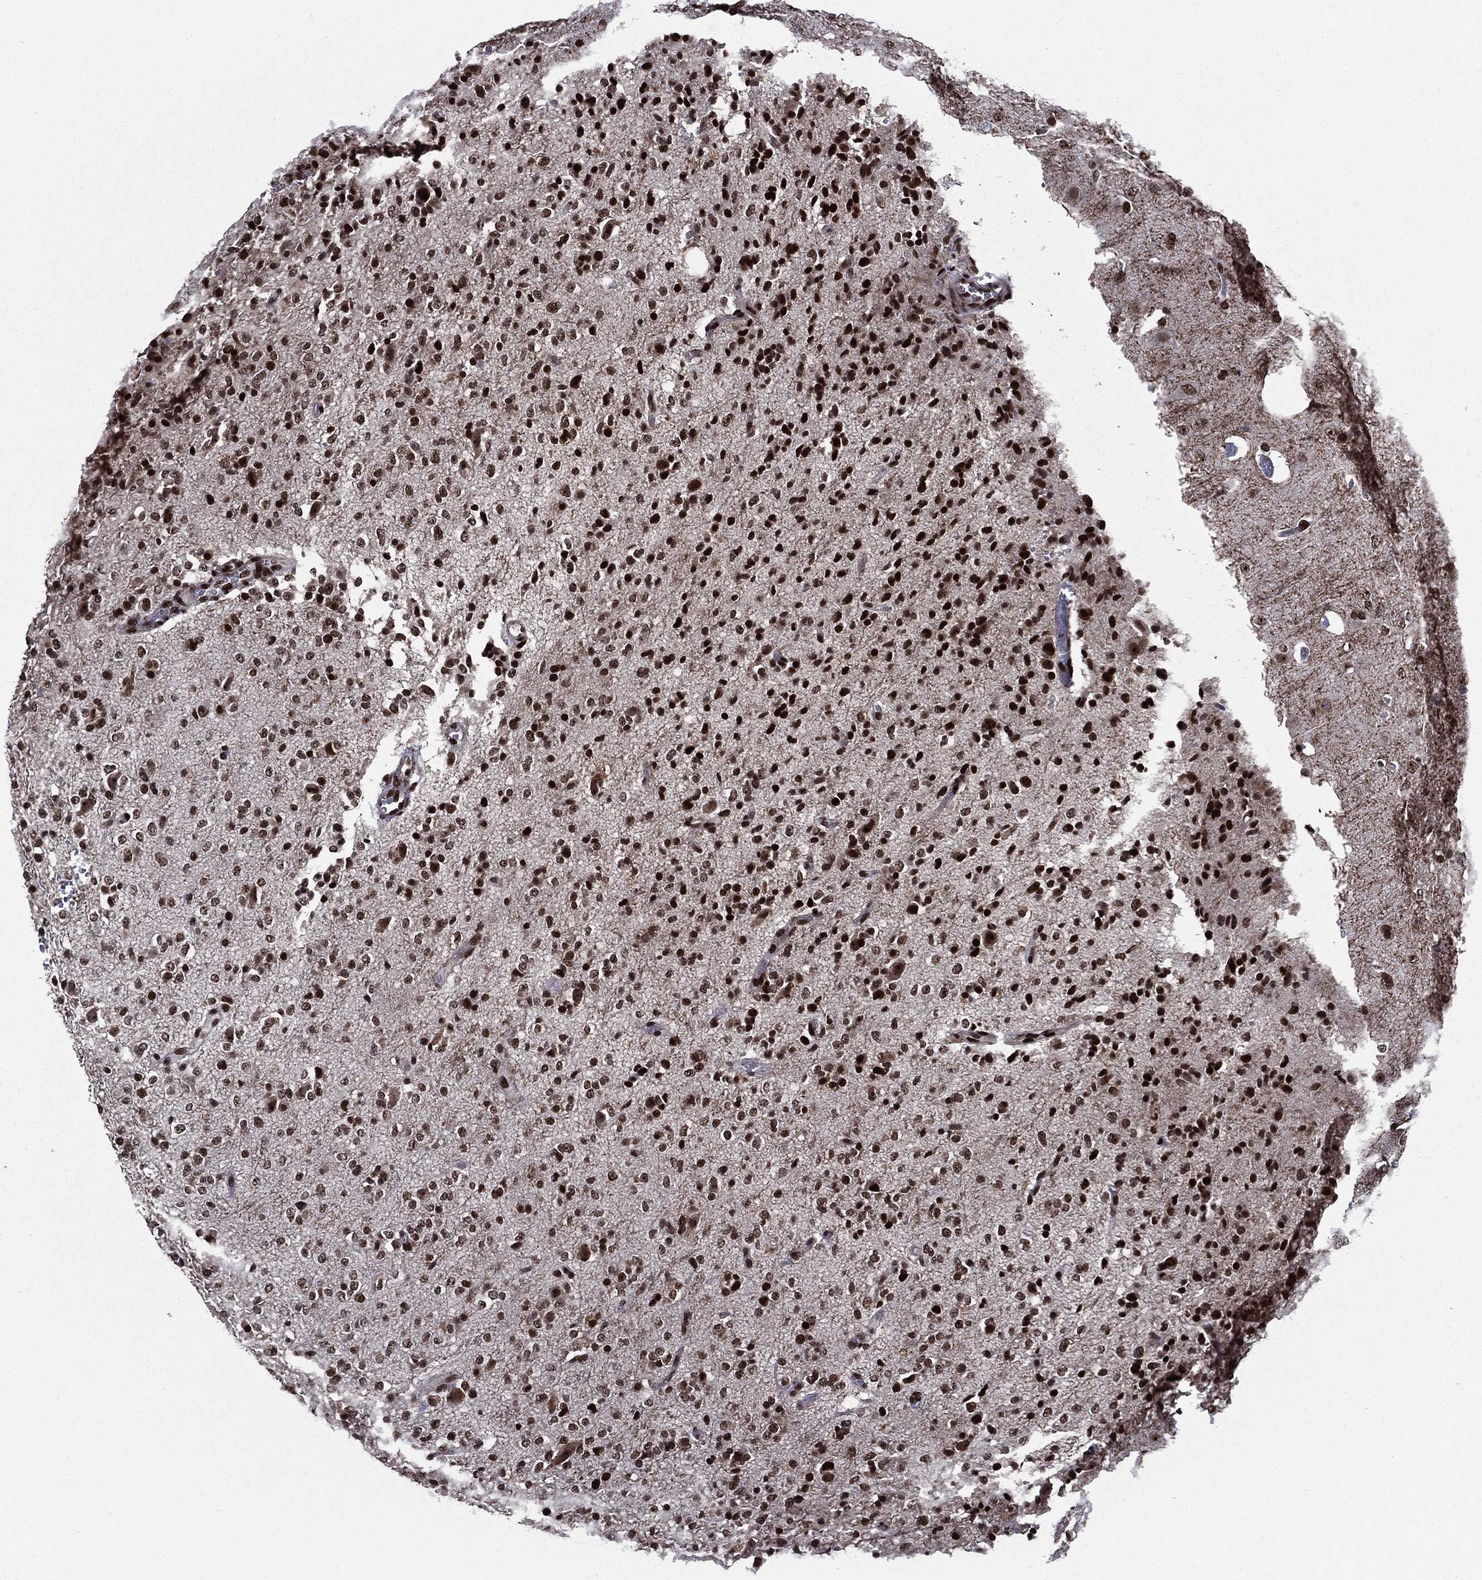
{"staining": {"intensity": "strong", "quantity": ">75%", "location": "nuclear"}, "tissue": "glioma", "cell_type": "Tumor cells", "image_type": "cancer", "snomed": [{"axis": "morphology", "description": "Glioma, malignant, Low grade"}, {"axis": "topography", "description": "Brain"}], "caption": "IHC histopathology image of glioma stained for a protein (brown), which reveals high levels of strong nuclear expression in about >75% of tumor cells.", "gene": "ZFP91", "patient": {"sex": "male", "age": 41}}